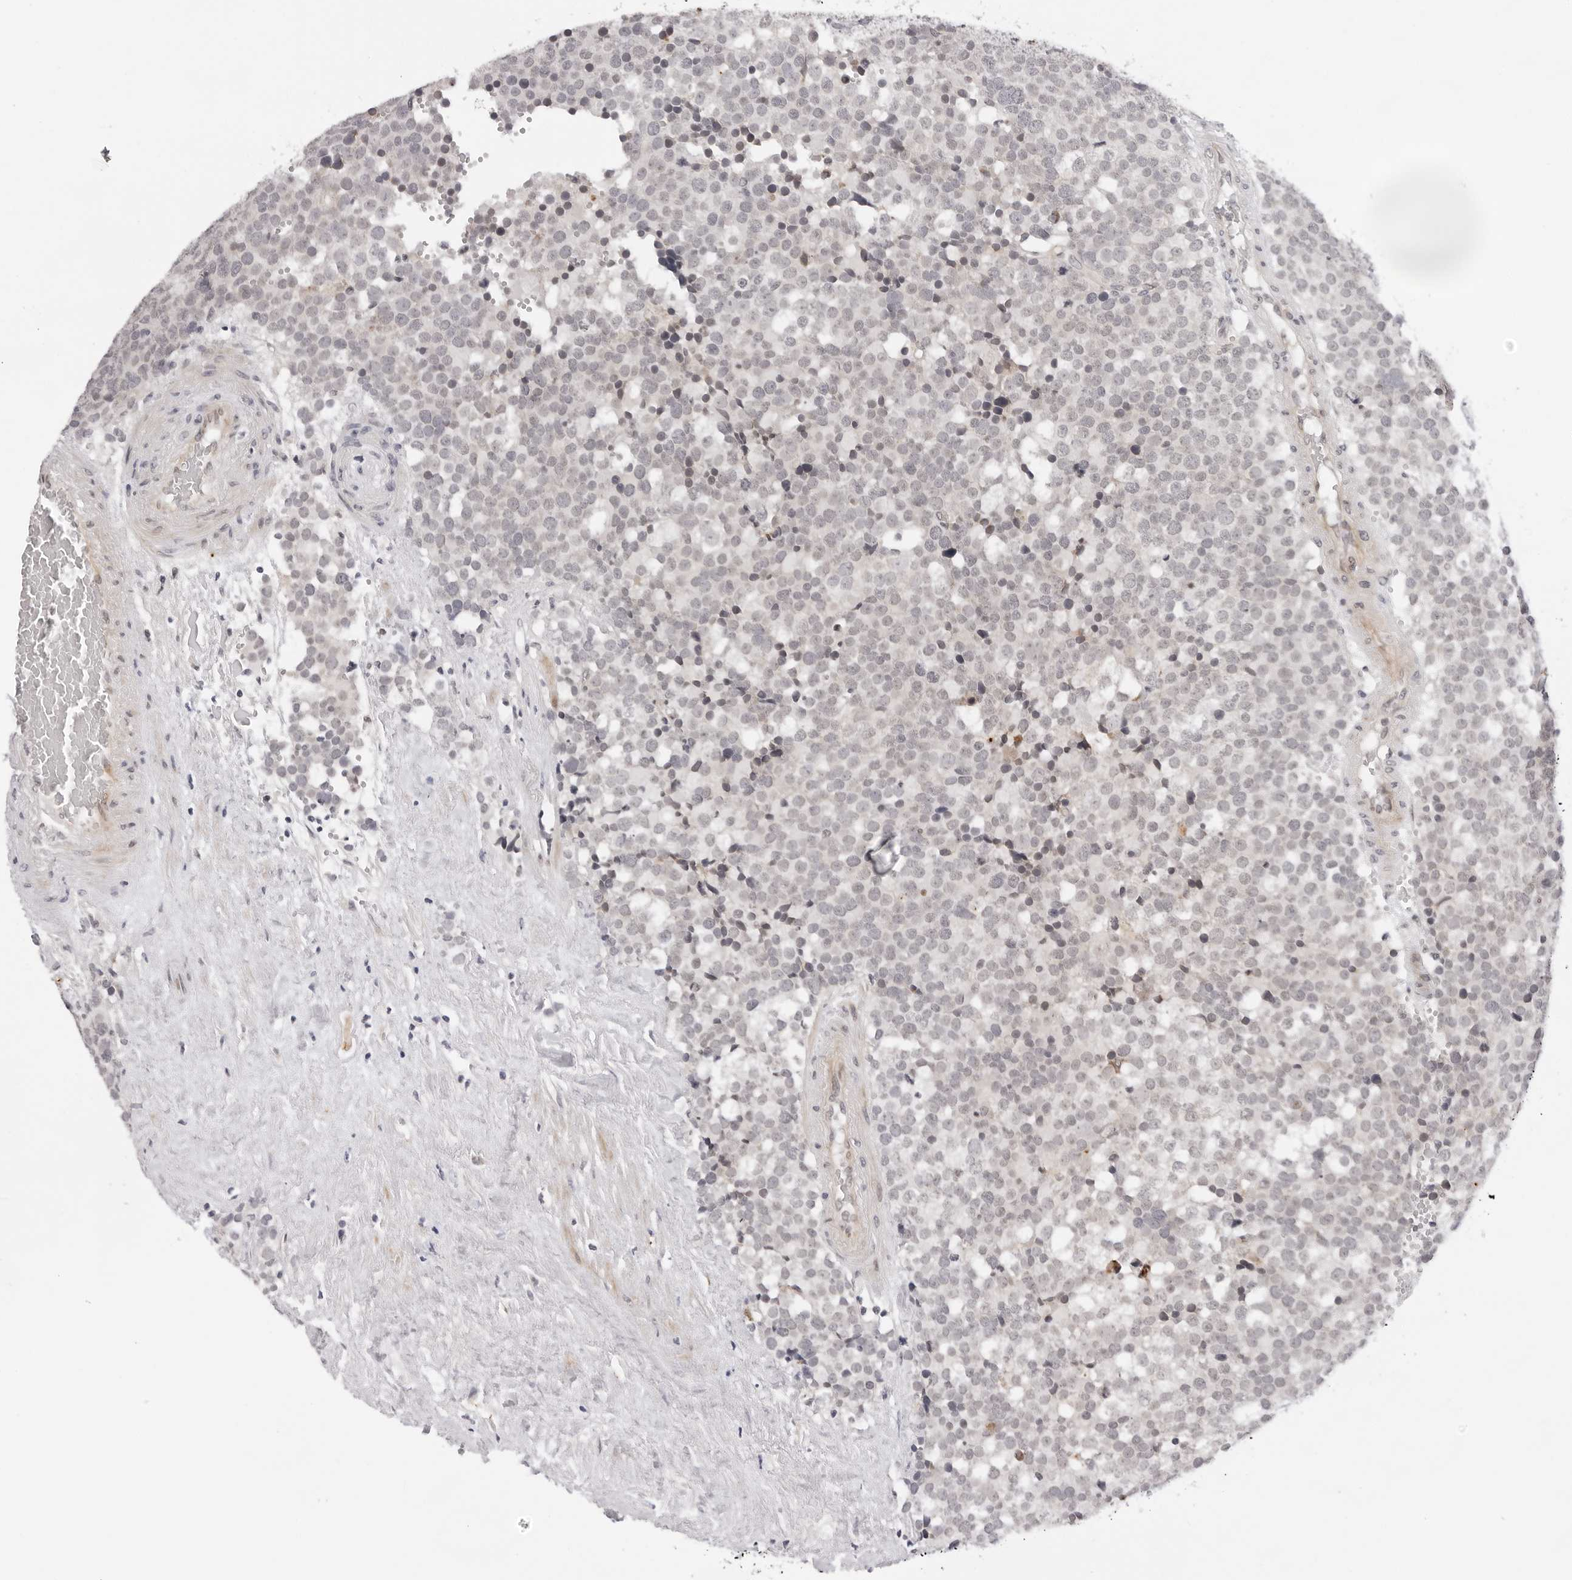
{"staining": {"intensity": "negative", "quantity": "none", "location": "none"}, "tissue": "testis cancer", "cell_type": "Tumor cells", "image_type": "cancer", "snomed": [{"axis": "morphology", "description": "Seminoma, NOS"}, {"axis": "topography", "description": "Testis"}], "caption": "This micrograph is of testis seminoma stained with IHC to label a protein in brown with the nuclei are counter-stained blue. There is no positivity in tumor cells. The staining was performed using DAB (3,3'-diaminobenzidine) to visualize the protein expression in brown, while the nuclei were stained in blue with hematoxylin (Magnification: 20x).", "gene": "IL17RA", "patient": {"sex": "male", "age": 71}}